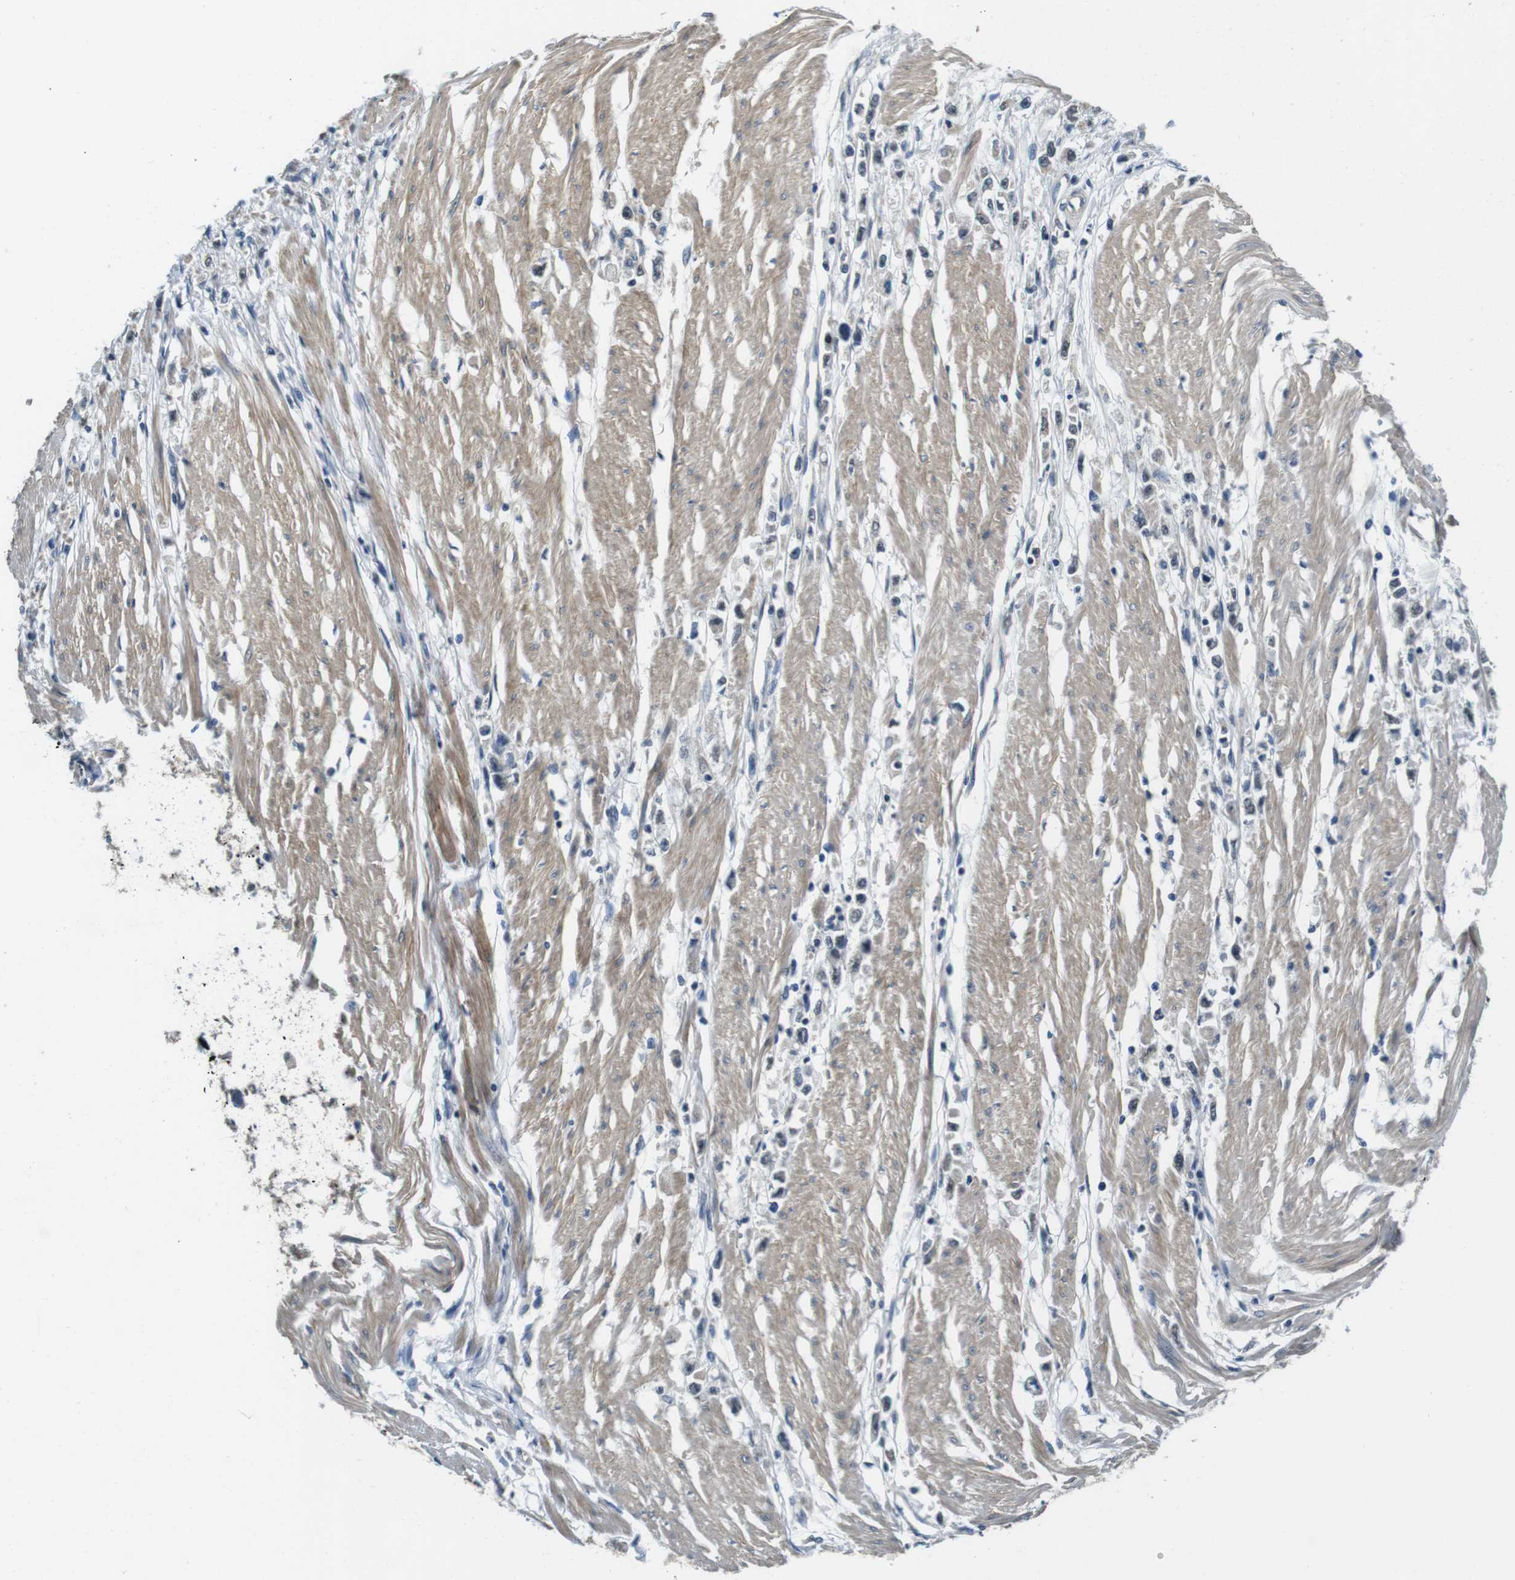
{"staining": {"intensity": "weak", "quantity": "<25%", "location": "nuclear"}, "tissue": "stomach cancer", "cell_type": "Tumor cells", "image_type": "cancer", "snomed": [{"axis": "morphology", "description": "Adenocarcinoma, NOS"}, {"axis": "topography", "description": "Stomach"}], "caption": "DAB immunohistochemical staining of stomach cancer (adenocarcinoma) shows no significant positivity in tumor cells. (DAB immunohistochemistry visualized using brightfield microscopy, high magnification).", "gene": "DTNA", "patient": {"sex": "female", "age": 59}}